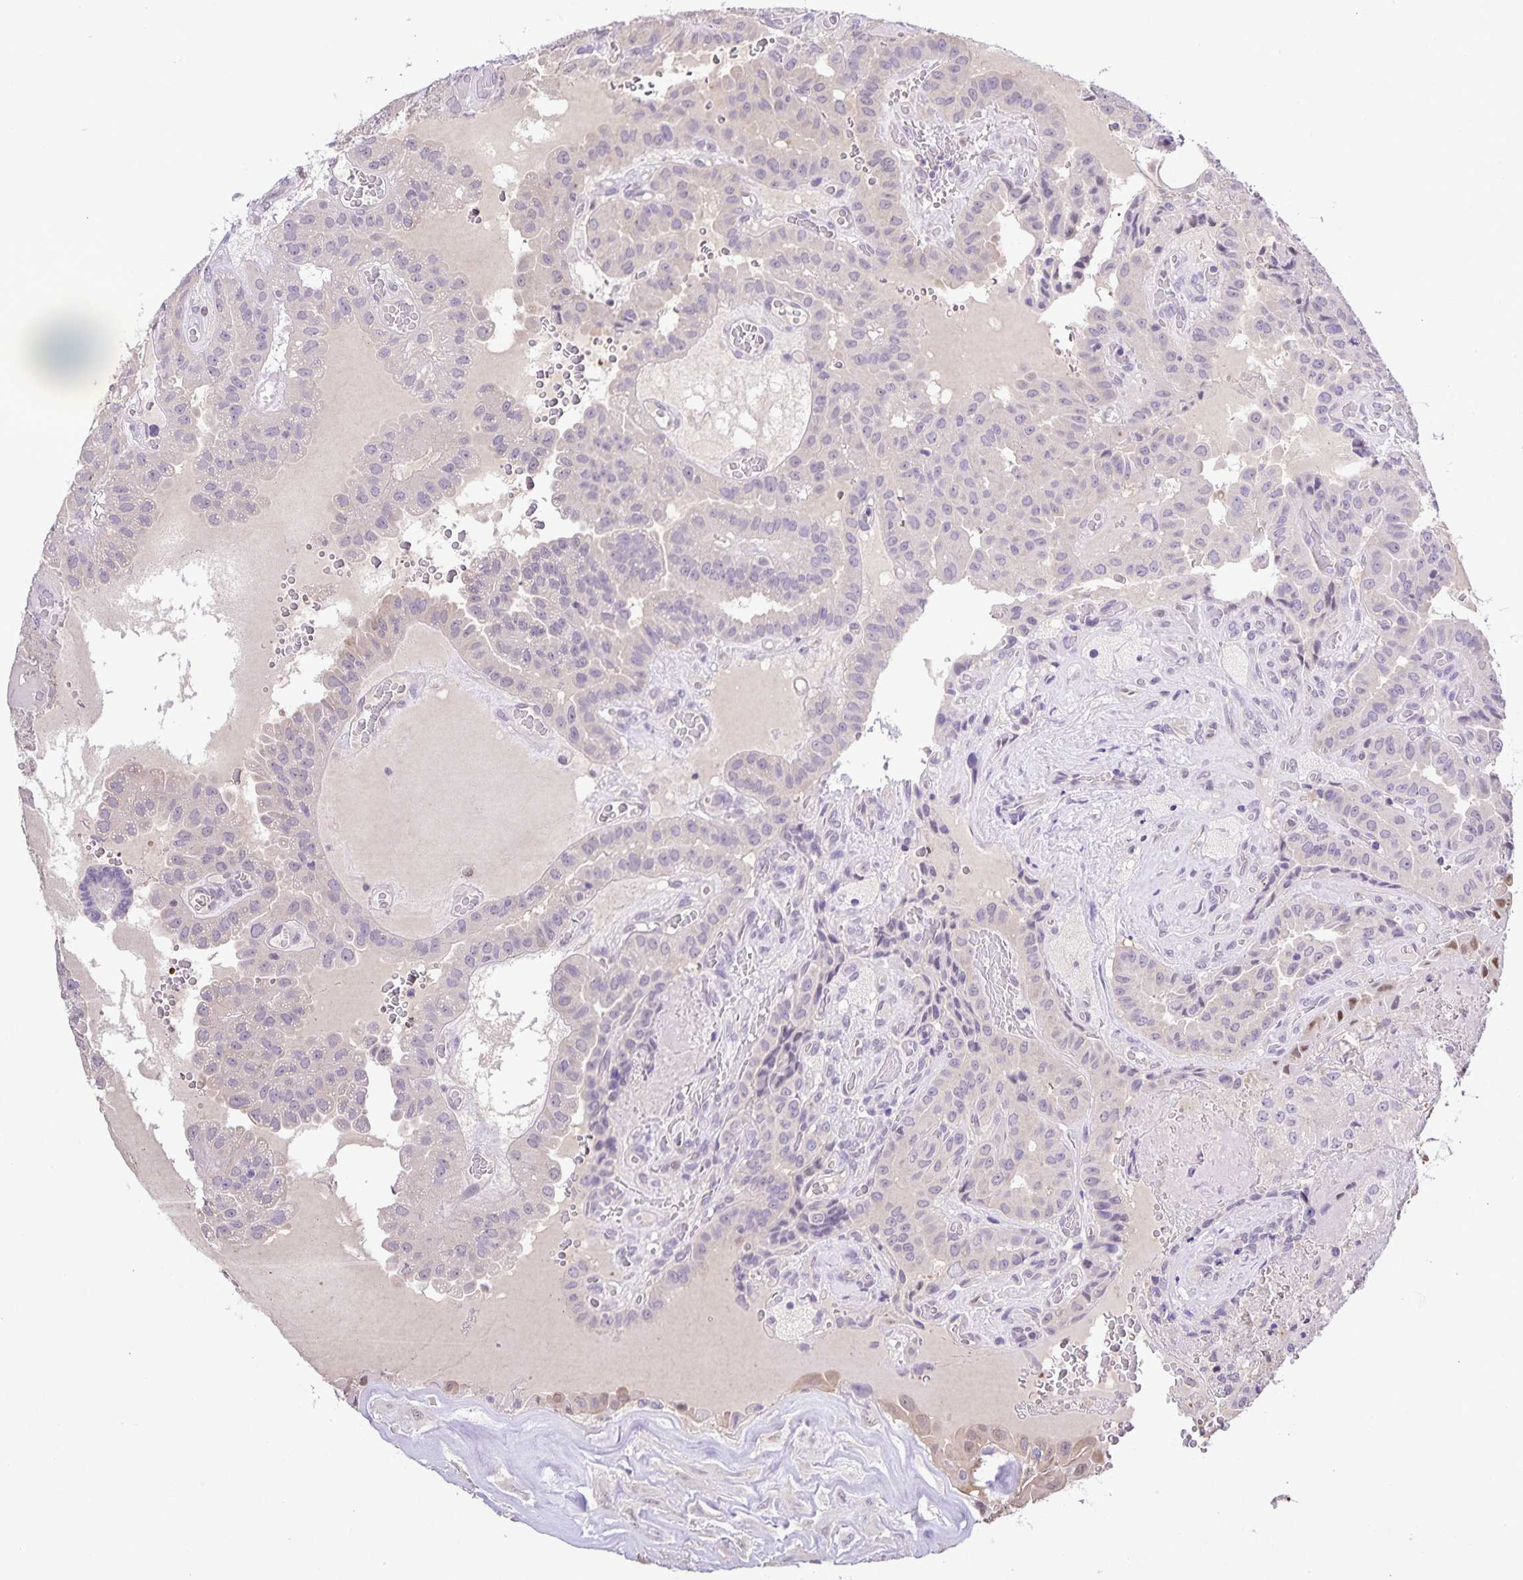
{"staining": {"intensity": "negative", "quantity": "none", "location": "none"}, "tissue": "thyroid cancer", "cell_type": "Tumor cells", "image_type": "cancer", "snomed": [{"axis": "morphology", "description": "Papillary adenocarcinoma, NOS"}, {"axis": "morphology", "description": "Papillary adenoma metastatic"}, {"axis": "topography", "description": "Thyroid gland"}], "caption": "DAB immunohistochemical staining of human thyroid cancer demonstrates no significant positivity in tumor cells. (Stains: DAB (3,3'-diaminobenzidine) immunohistochemistry with hematoxylin counter stain, Microscopy: brightfield microscopy at high magnification).", "gene": "ONECUT2", "patient": {"sex": "male", "age": 87}}